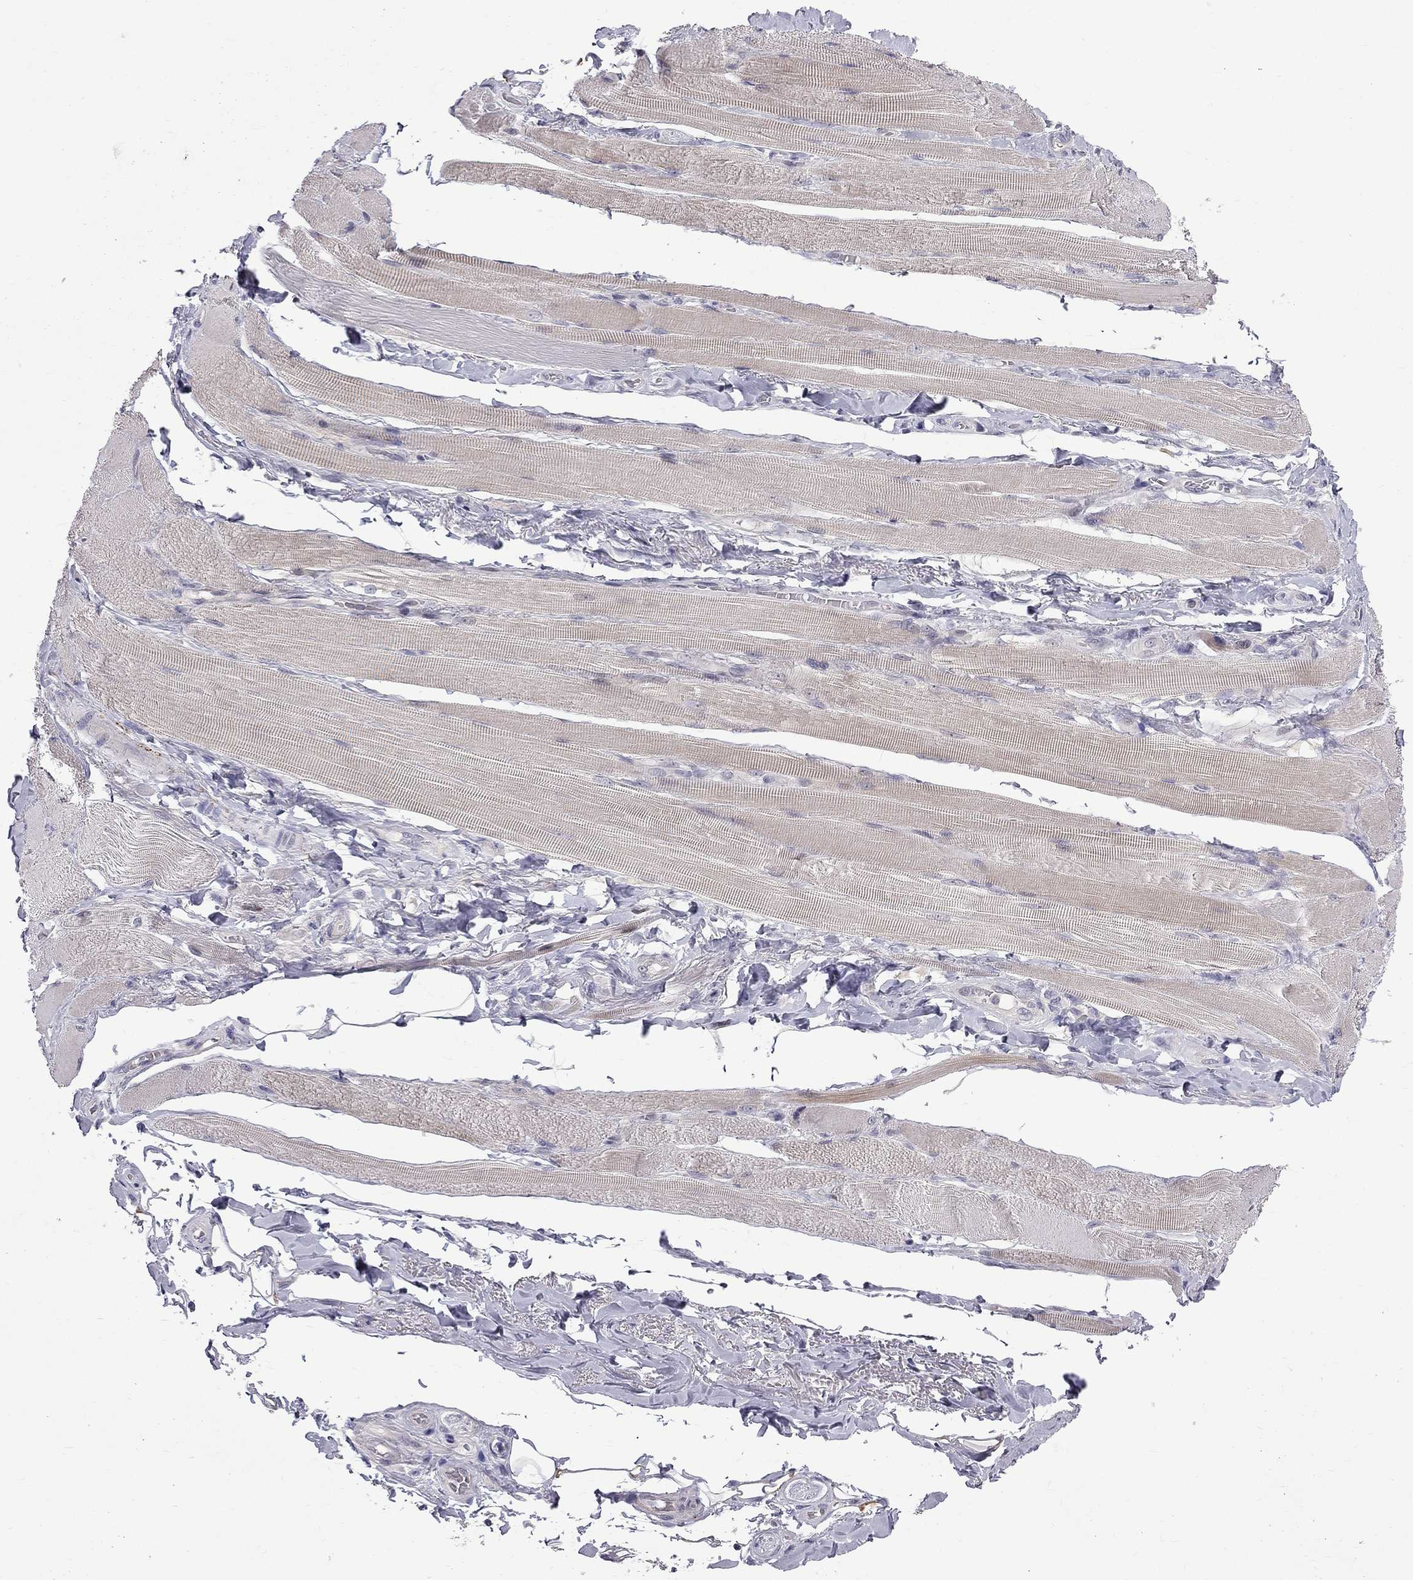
{"staining": {"intensity": "weak", "quantity": "25%-75%", "location": "cytoplasmic/membranous"}, "tissue": "skeletal muscle", "cell_type": "Myocytes", "image_type": "normal", "snomed": [{"axis": "morphology", "description": "Normal tissue, NOS"}, {"axis": "topography", "description": "Skeletal muscle"}, {"axis": "topography", "description": "Anal"}, {"axis": "topography", "description": "Peripheral nerve tissue"}], "caption": "Skeletal muscle stained for a protein demonstrates weak cytoplasmic/membranous positivity in myocytes. Immunohistochemistry stains the protein of interest in brown and the nuclei are stained blue.", "gene": "RTL9", "patient": {"sex": "male", "age": 53}}